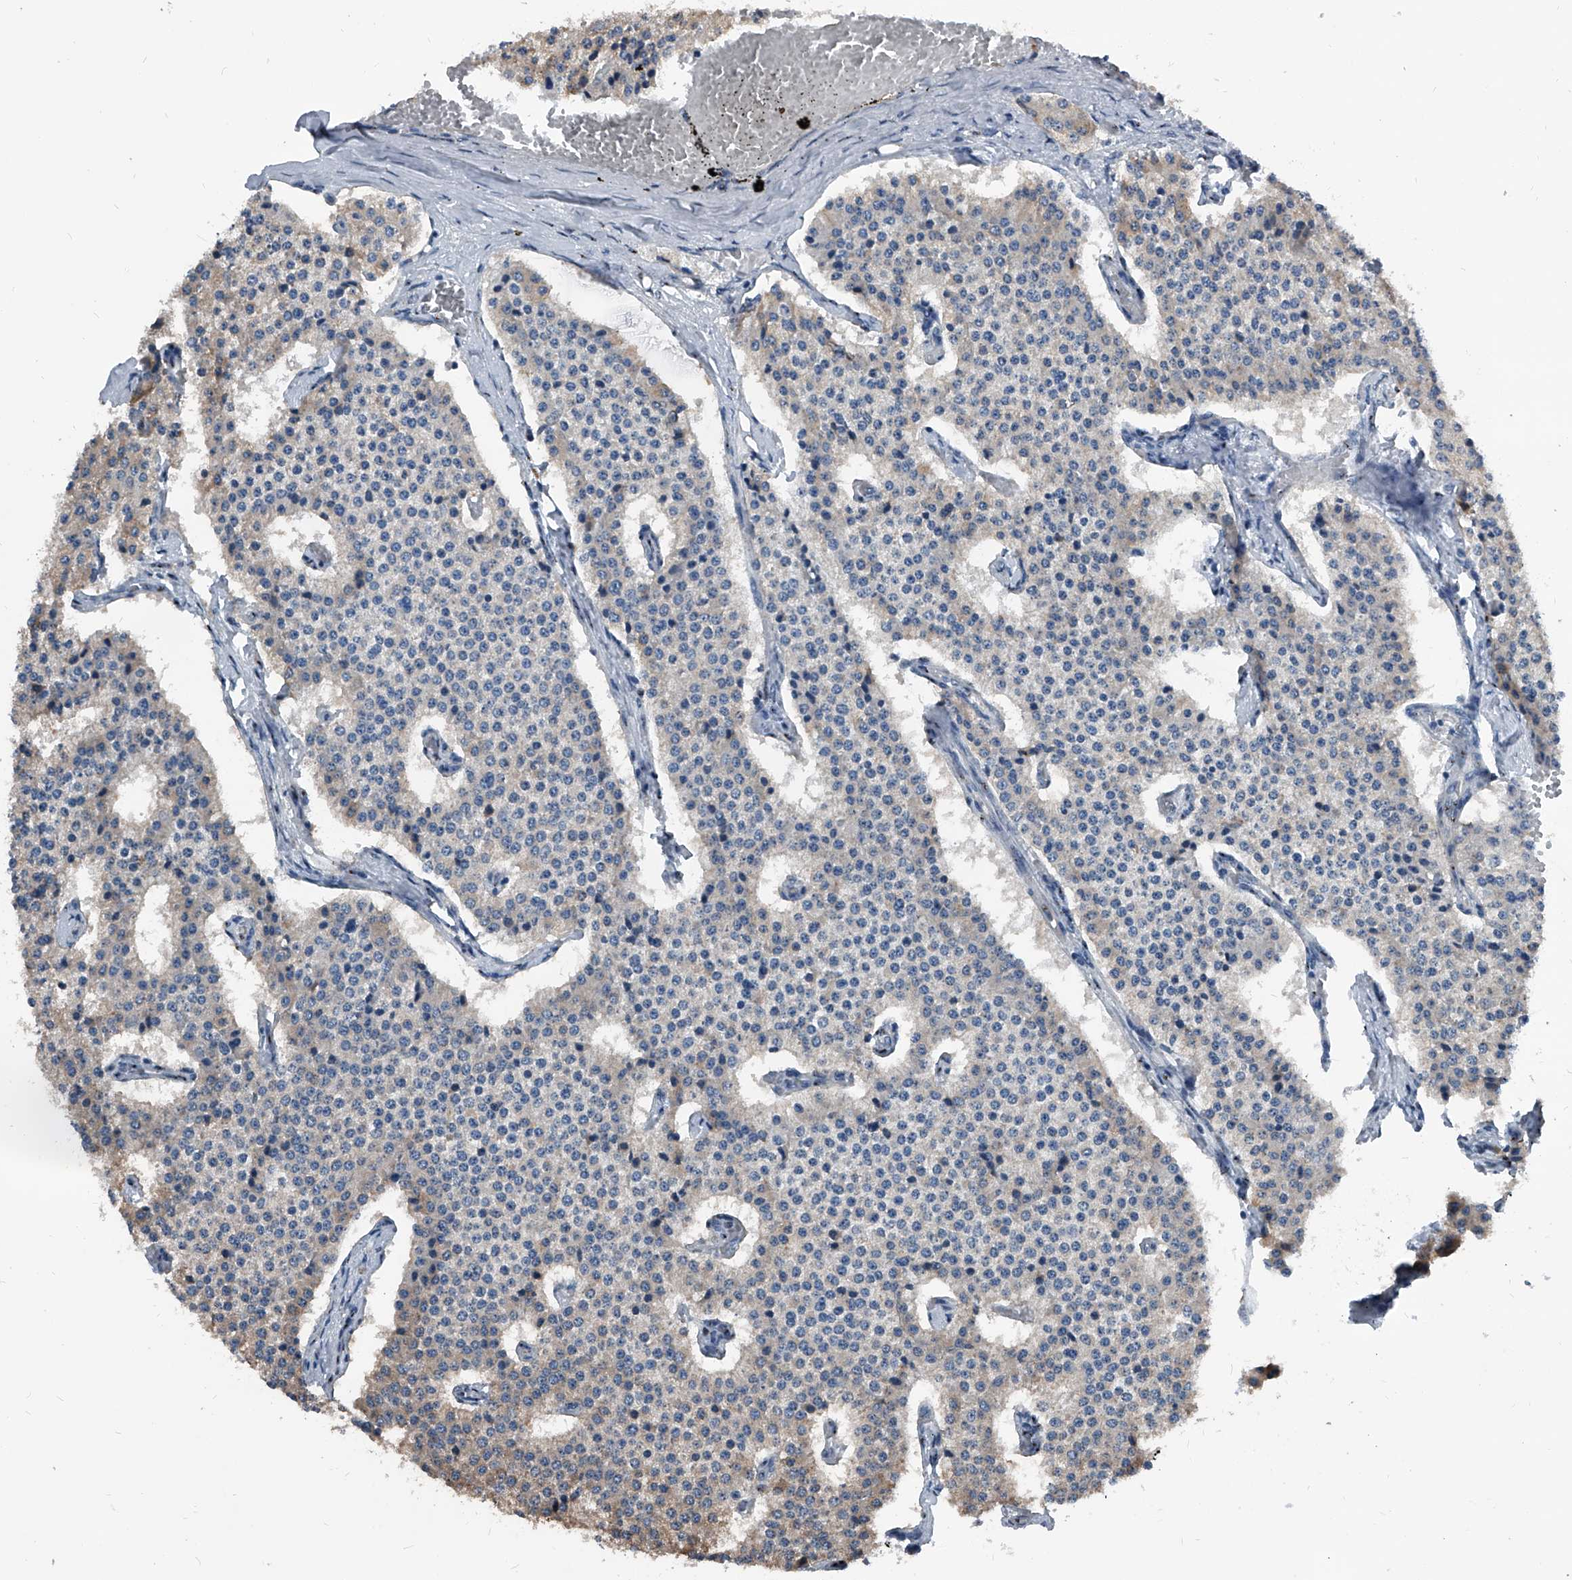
{"staining": {"intensity": "weak", "quantity": "<25%", "location": "cytoplasmic/membranous"}, "tissue": "carcinoid", "cell_type": "Tumor cells", "image_type": "cancer", "snomed": [{"axis": "morphology", "description": "Carcinoid, malignant, NOS"}, {"axis": "topography", "description": "Colon"}], "caption": "High magnification brightfield microscopy of carcinoid stained with DAB (3,3'-diaminobenzidine) (brown) and counterstained with hematoxylin (blue): tumor cells show no significant positivity.", "gene": "MEN1", "patient": {"sex": "female", "age": 52}}